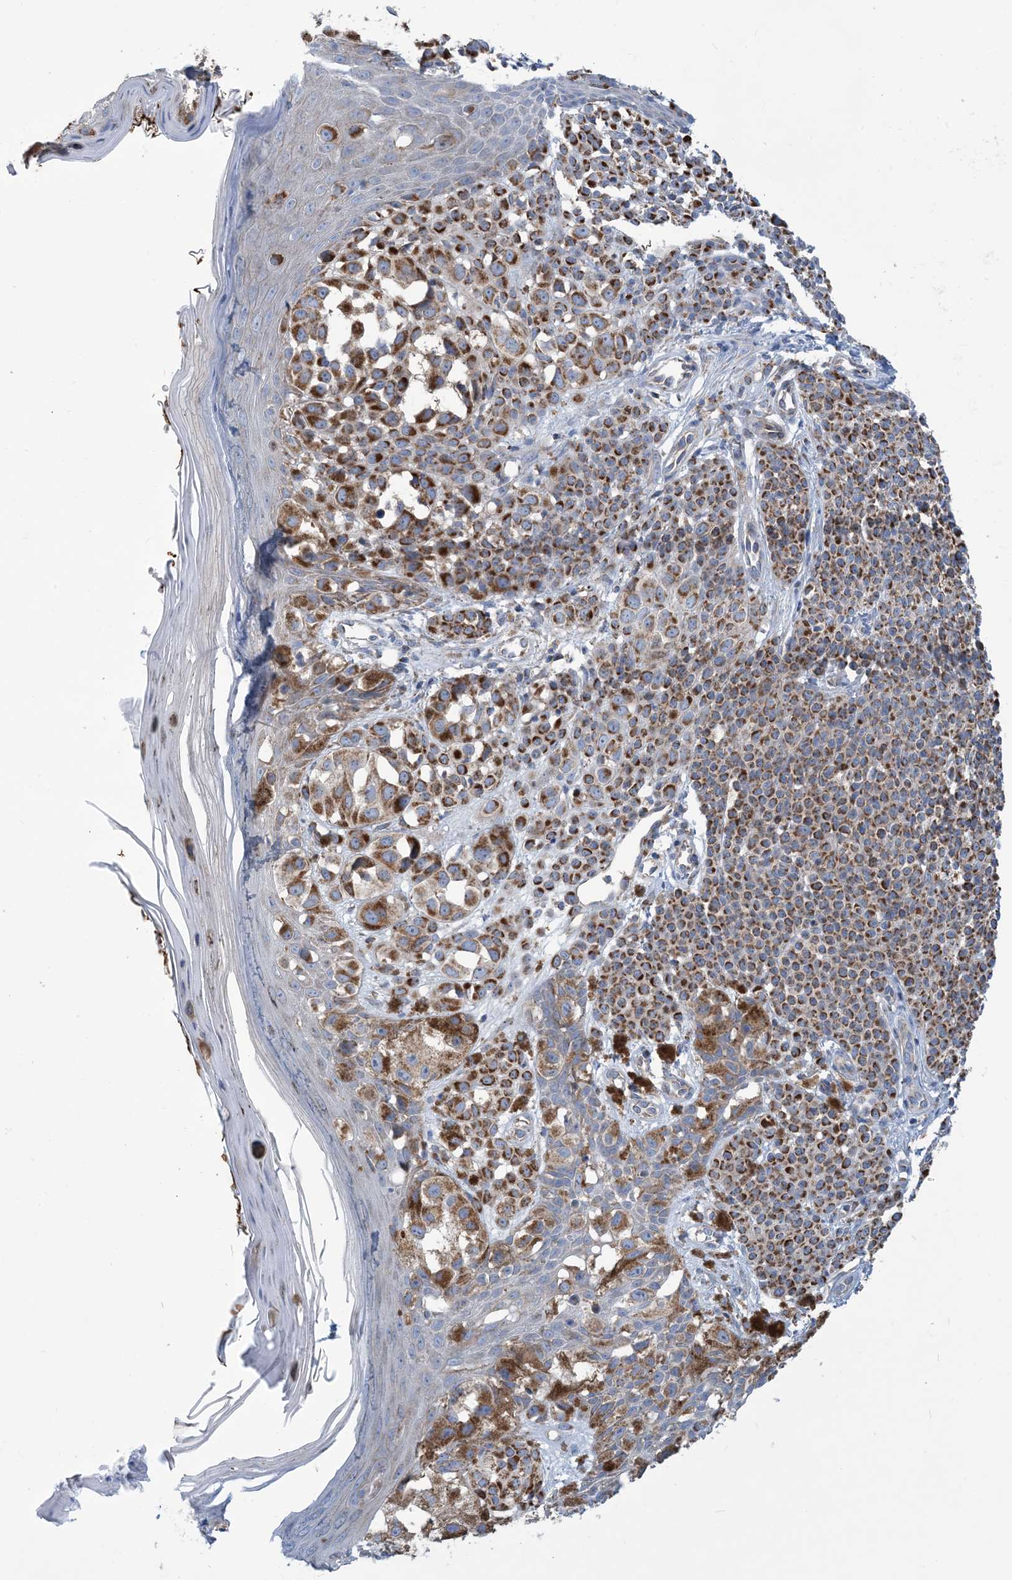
{"staining": {"intensity": "strong", "quantity": ">75%", "location": "cytoplasmic/membranous"}, "tissue": "melanoma", "cell_type": "Tumor cells", "image_type": "cancer", "snomed": [{"axis": "morphology", "description": "Malignant melanoma, NOS"}, {"axis": "topography", "description": "Skin of leg"}], "caption": "DAB (3,3'-diaminobenzidine) immunohistochemical staining of malignant melanoma demonstrates strong cytoplasmic/membranous protein staining in approximately >75% of tumor cells.", "gene": "PHOSPHO2", "patient": {"sex": "female", "age": 72}}